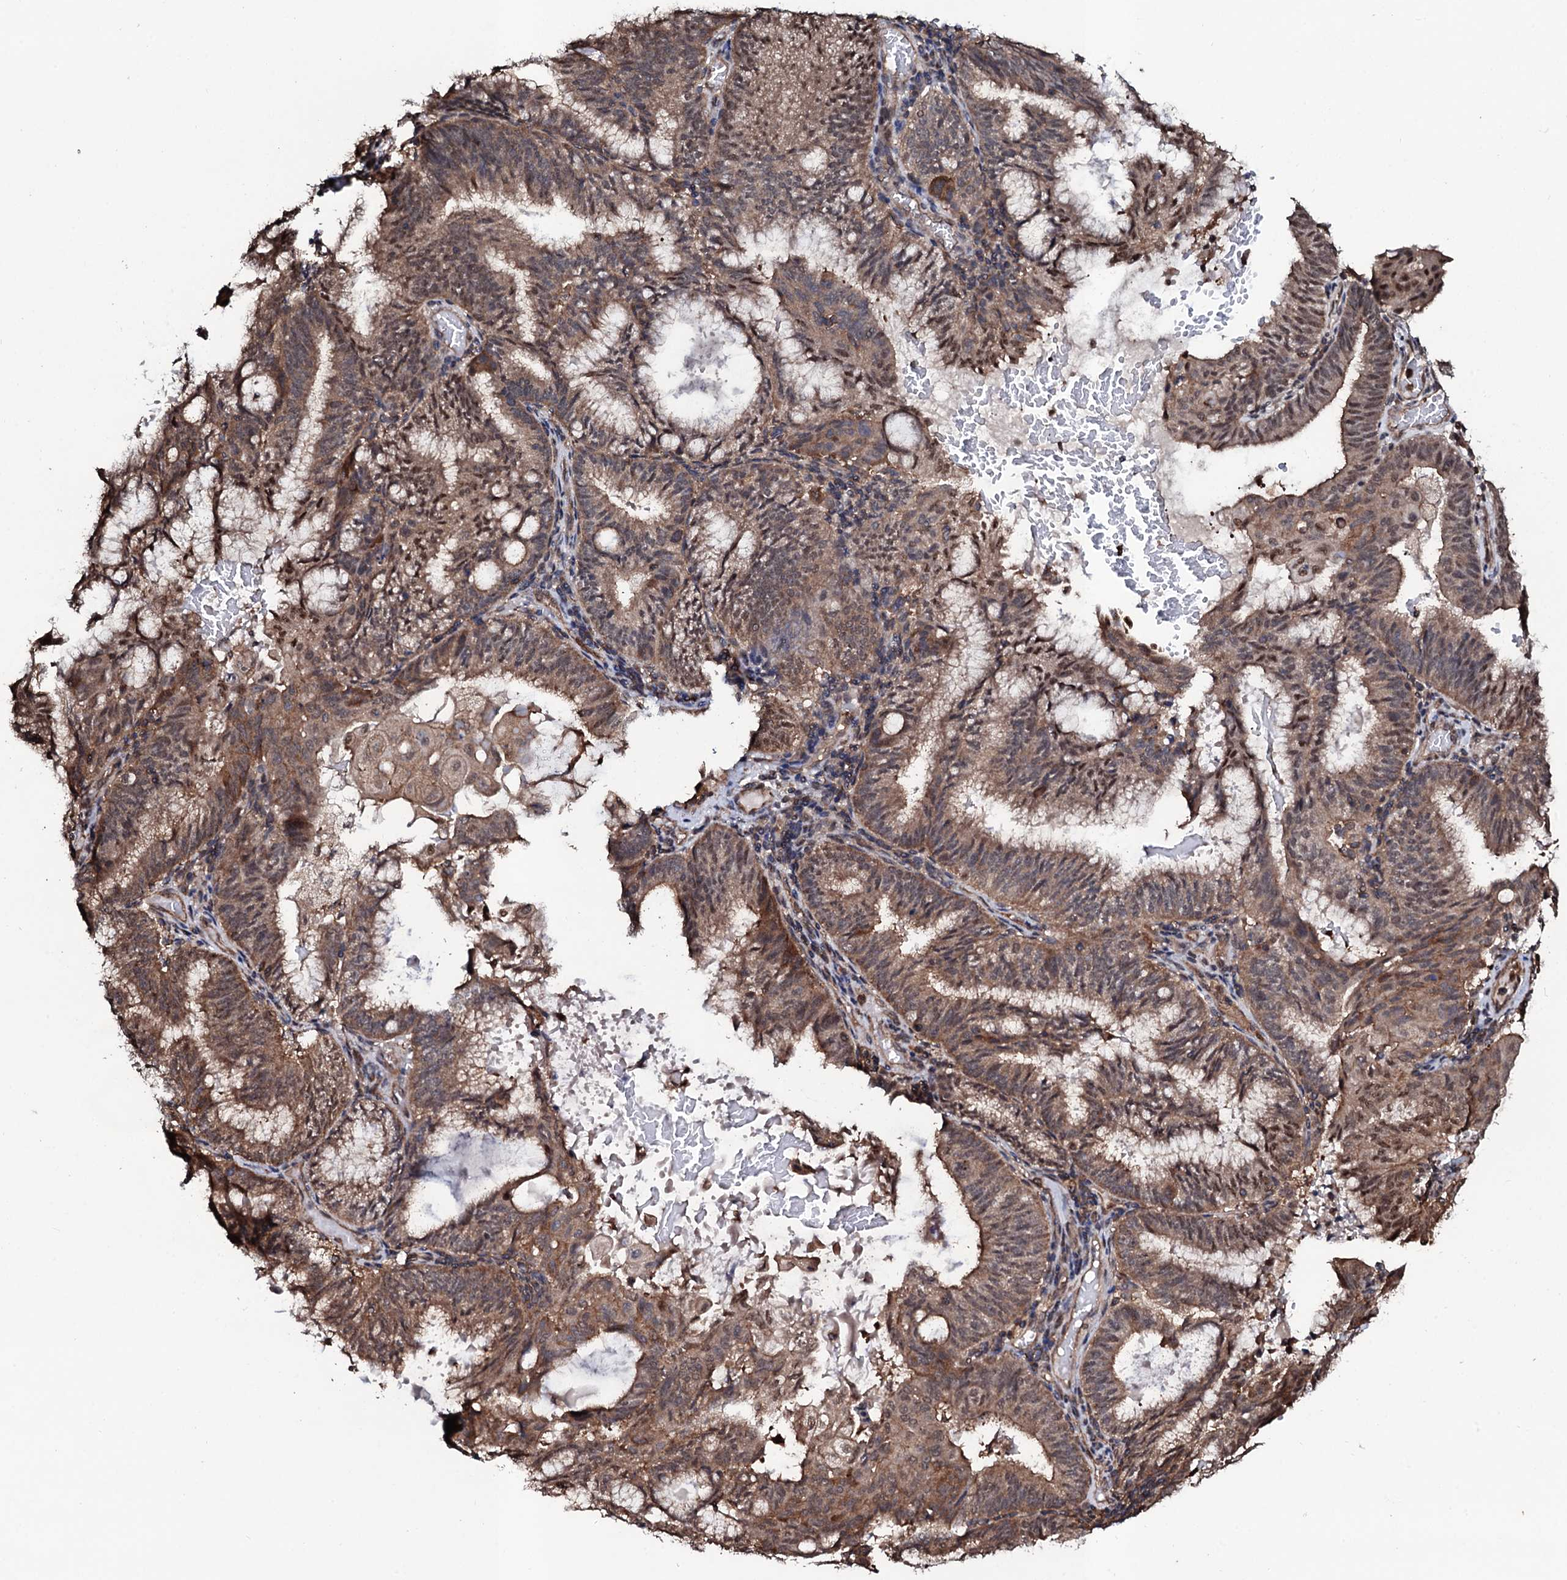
{"staining": {"intensity": "moderate", "quantity": ">75%", "location": "cytoplasmic/membranous,nuclear"}, "tissue": "endometrial cancer", "cell_type": "Tumor cells", "image_type": "cancer", "snomed": [{"axis": "morphology", "description": "Adenocarcinoma, NOS"}, {"axis": "topography", "description": "Endometrium"}], "caption": "An IHC photomicrograph of tumor tissue is shown. Protein staining in brown labels moderate cytoplasmic/membranous and nuclear positivity in endometrial adenocarcinoma within tumor cells. (DAB = brown stain, brightfield microscopy at high magnification).", "gene": "COG6", "patient": {"sex": "female", "age": 49}}